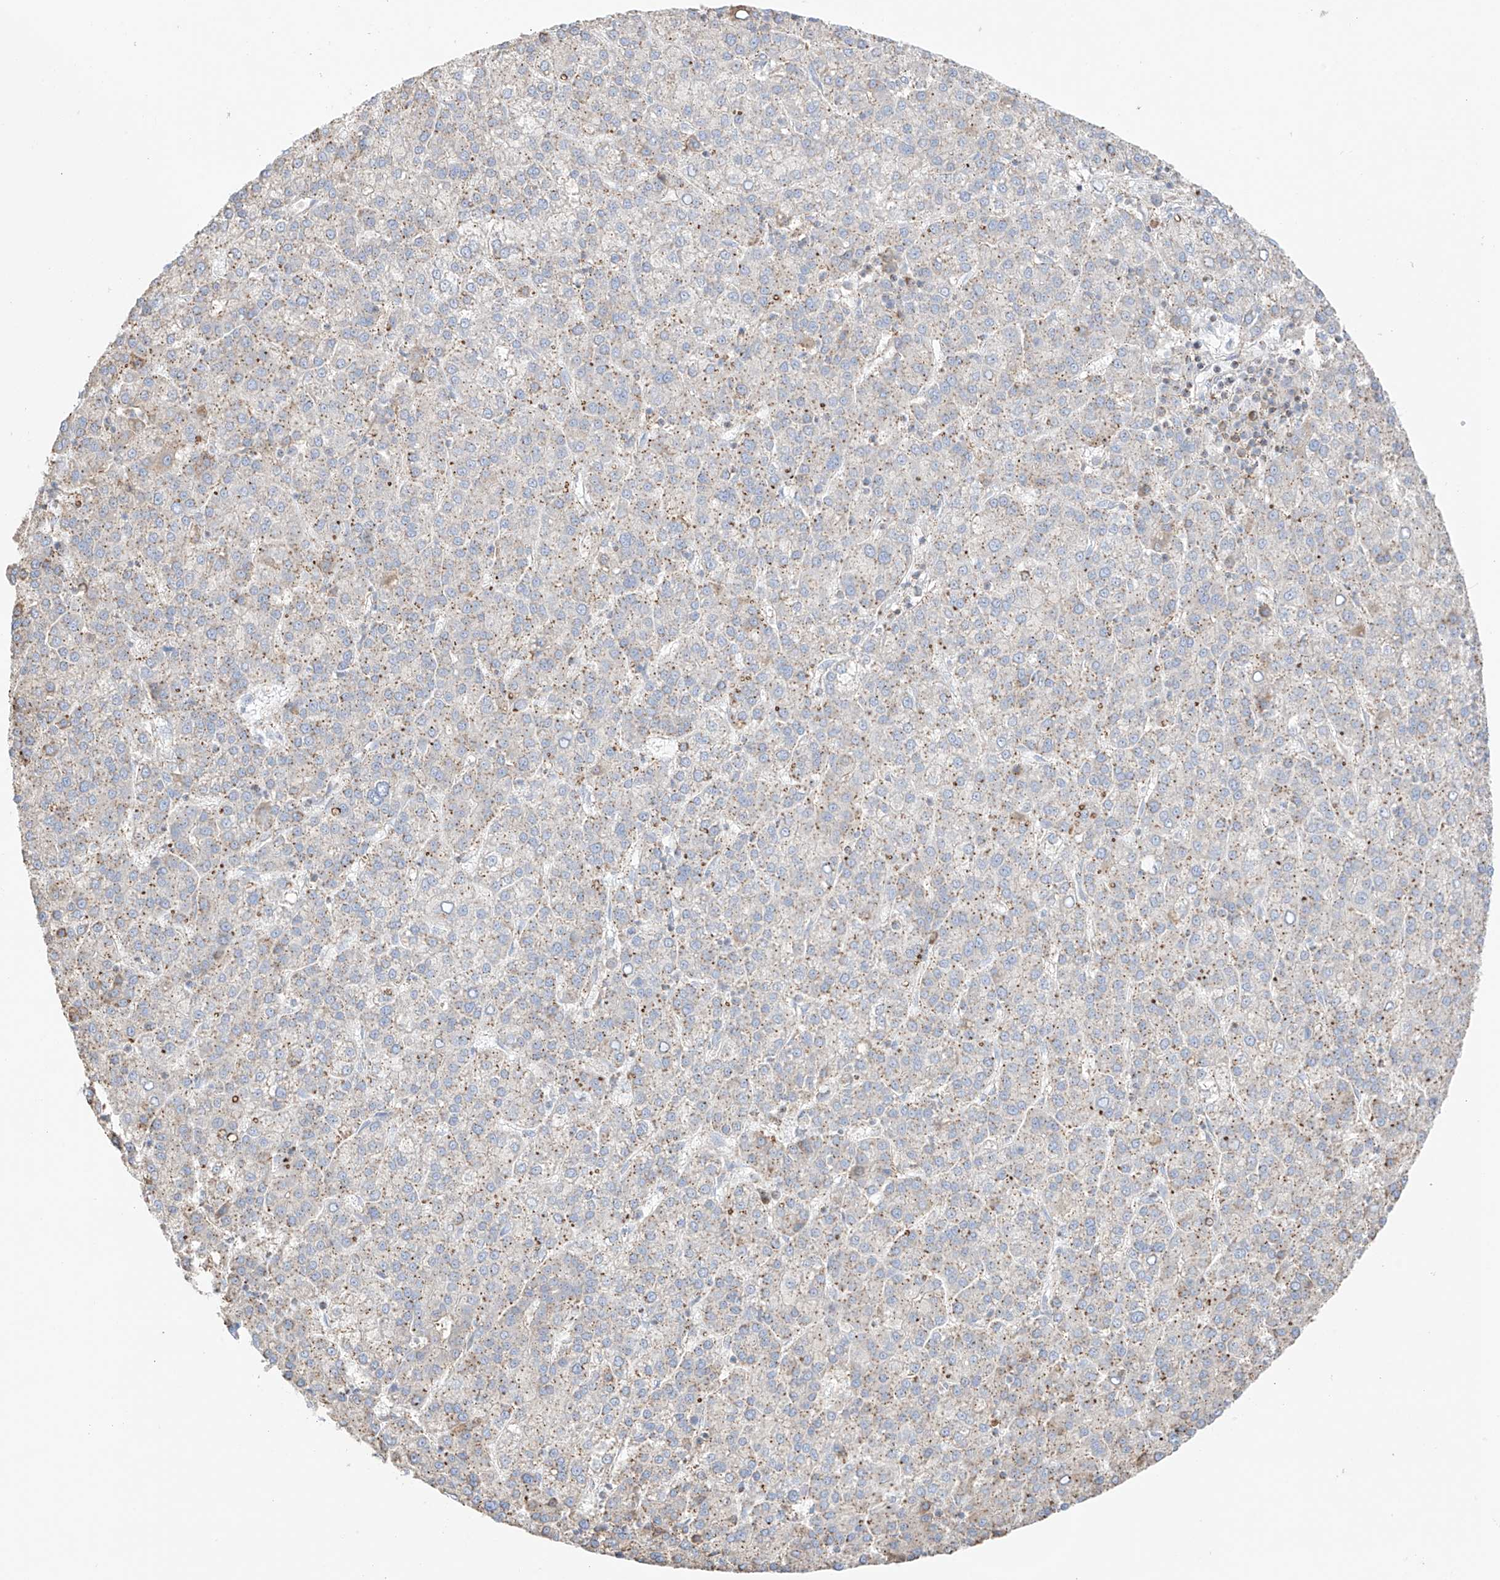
{"staining": {"intensity": "weak", "quantity": "25%-75%", "location": "cytoplasmic/membranous"}, "tissue": "liver cancer", "cell_type": "Tumor cells", "image_type": "cancer", "snomed": [{"axis": "morphology", "description": "Carcinoma, Hepatocellular, NOS"}, {"axis": "topography", "description": "Liver"}], "caption": "Immunohistochemistry of liver hepatocellular carcinoma exhibits low levels of weak cytoplasmic/membranous staining in about 25%-75% of tumor cells.", "gene": "XKR3", "patient": {"sex": "female", "age": 58}}